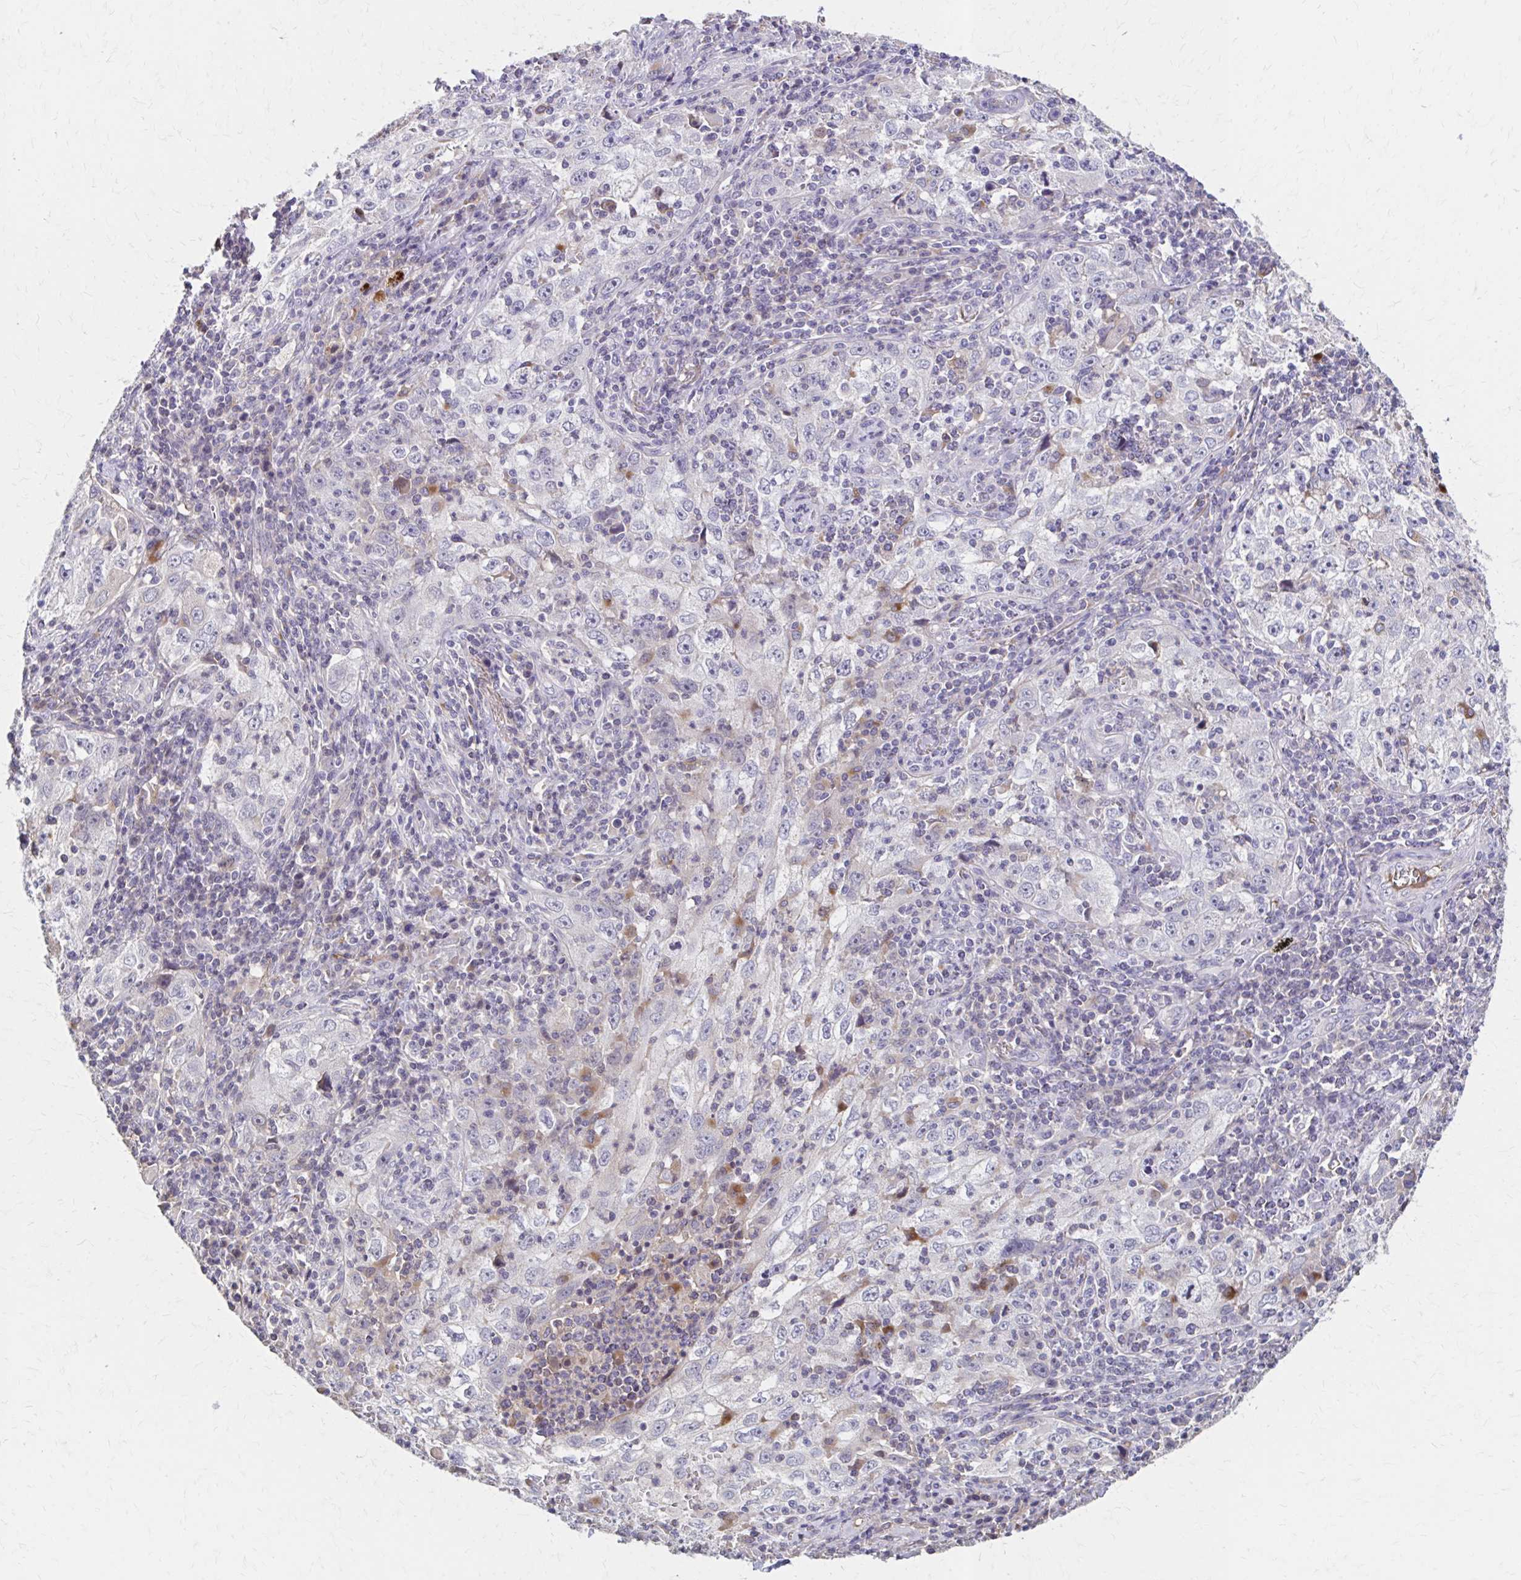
{"staining": {"intensity": "negative", "quantity": "none", "location": "none"}, "tissue": "lung cancer", "cell_type": "Tumor cells", "image_type": "cancer", "snomed": [{"axis": "morphology", "description": "Squamous cell carcinoma, NOS"}, {"axis": "topography", "description": "Lung"}], "caption": "This is a image of IHC staining of lung cancer, which shows no positivity in tumor cells.", "gene": "HMGCS2", "patient": {"sex": "male", "age": 71}}